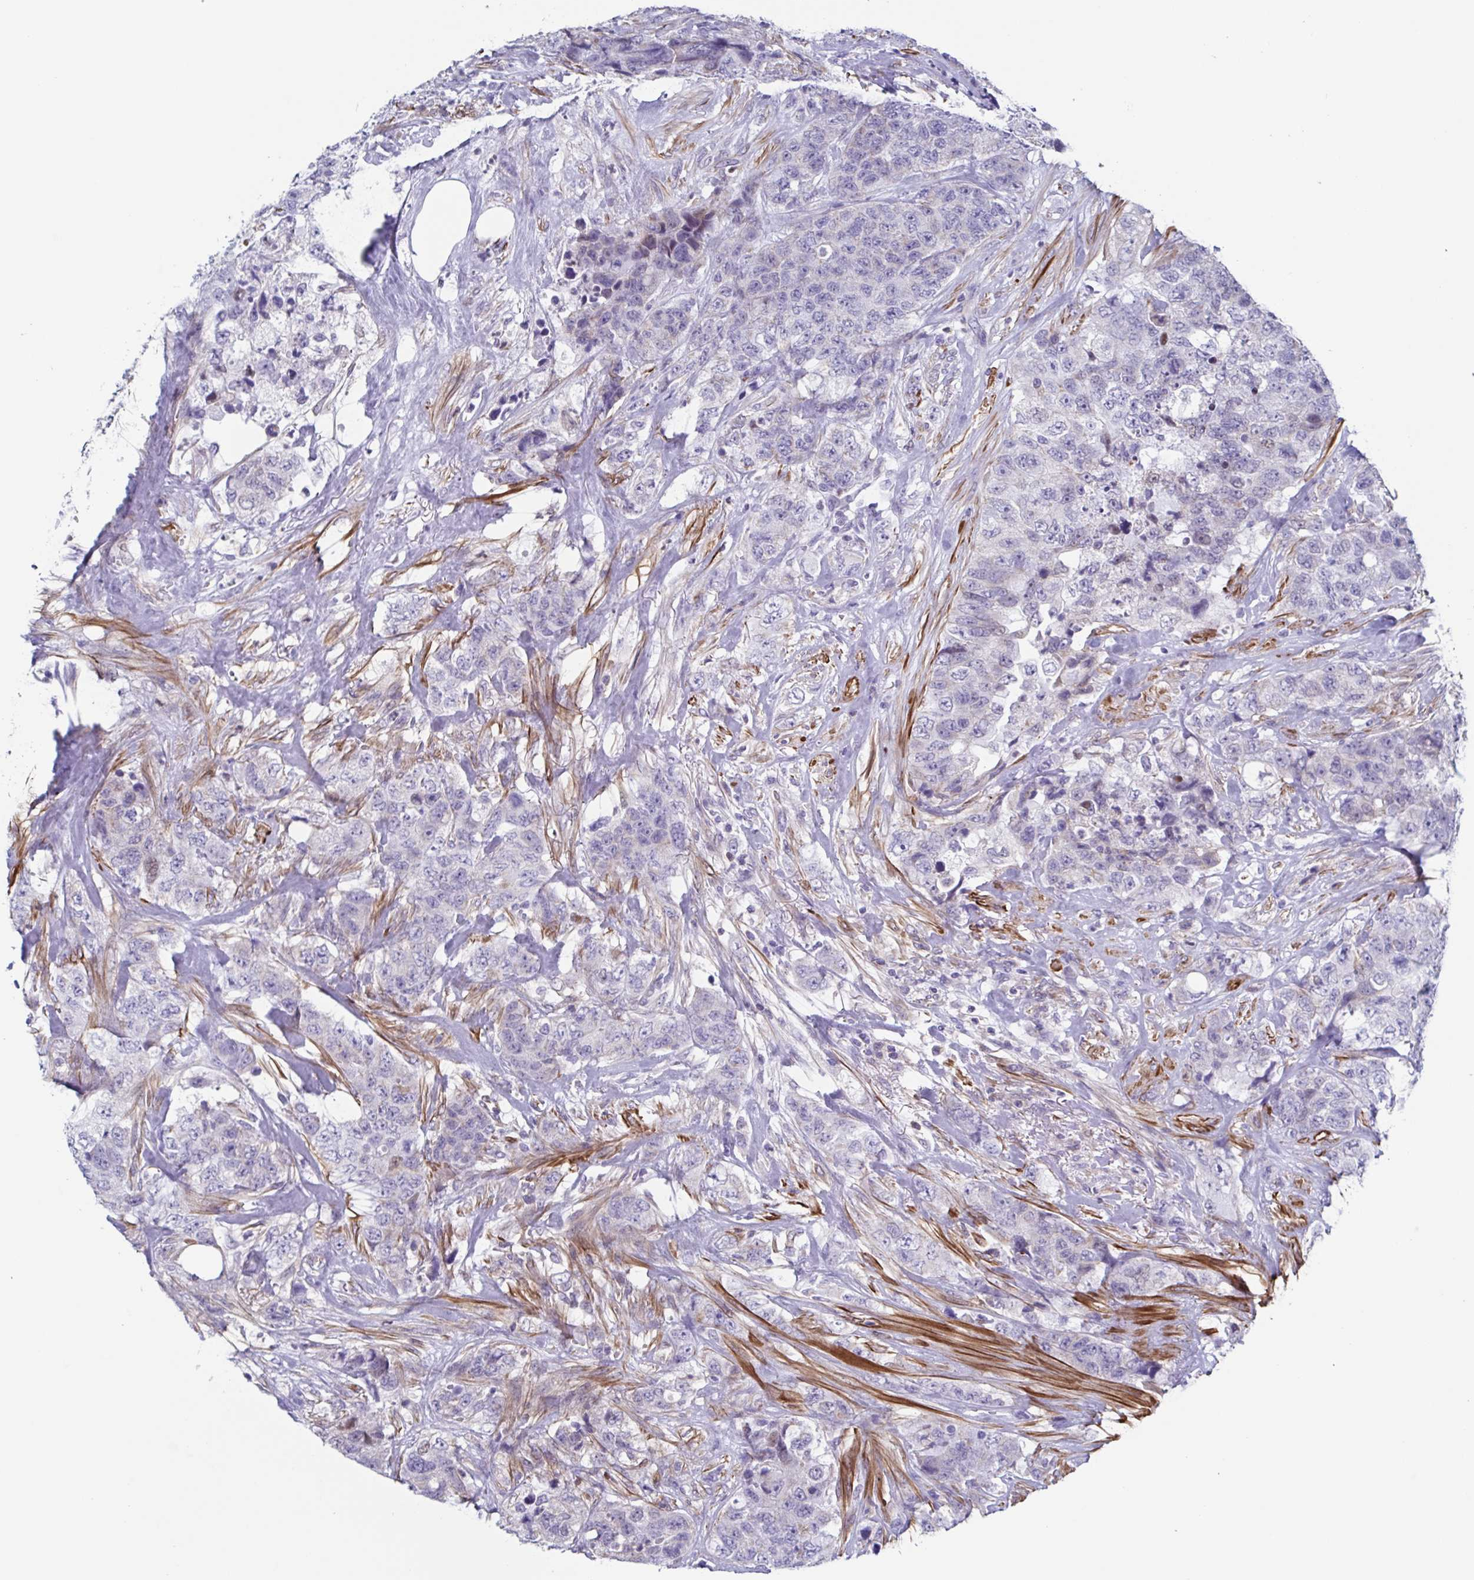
{"staining": {"intensity": "negative", "quantity": "none", "location": "none"}, "tissue": "urothelial cancer", "cell_type": "Tumor cells", "image_type": "cancer", "snomed": [{"axis": "morphology", "description": "Urothelial carcinoma, High grade"}, {"axis": "topography", "description": "Urinary bladder"}], "caption": "This is an immunohistochemistry photomicrograph of urothelial carcinoma (high-grade). There is no expression in tumor cells.", "gene": "PBOV1", "patient": {"sex": "female", "age": 78}}